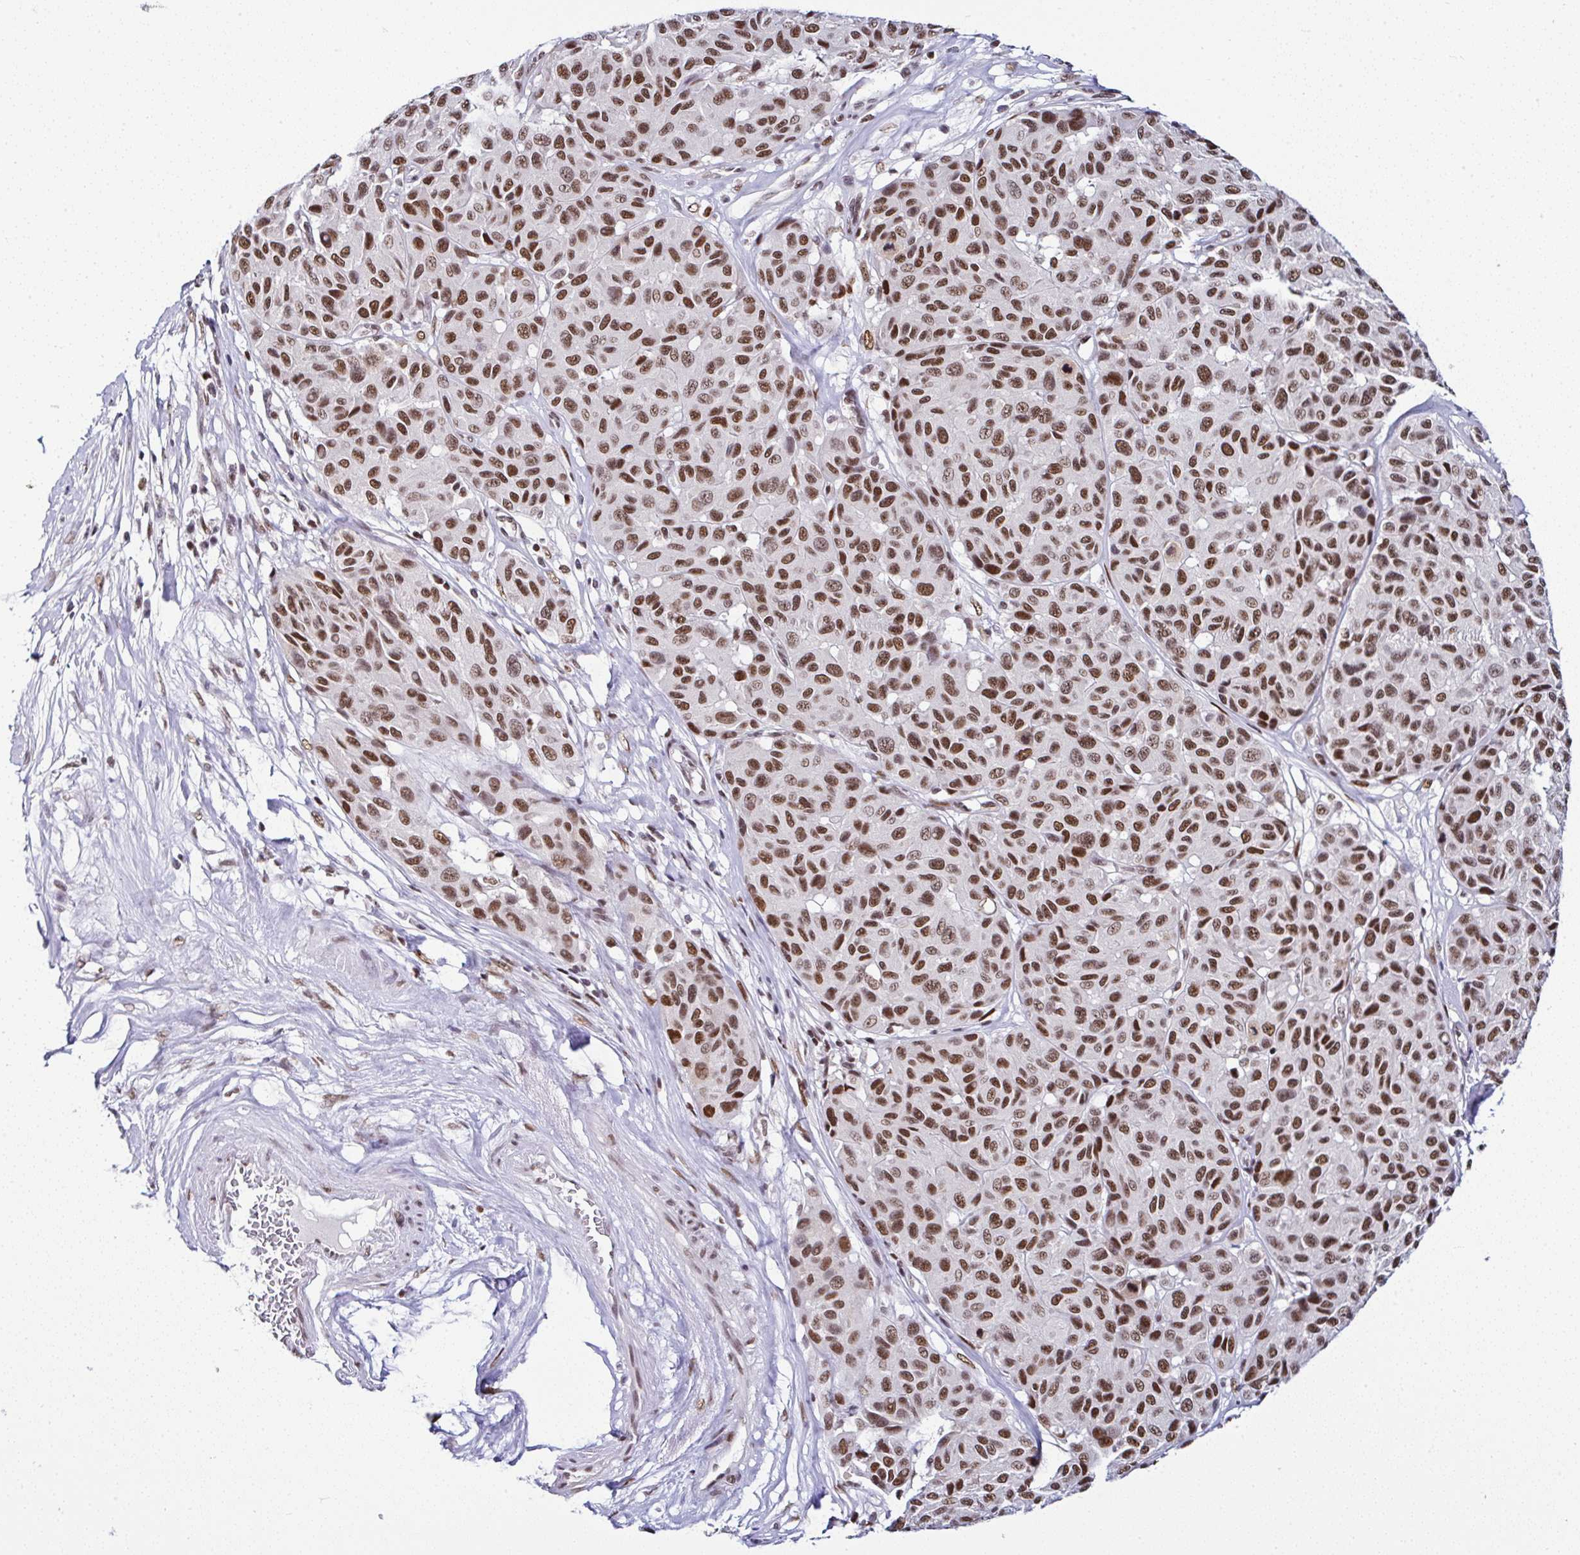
{"staining": {"intensity": "strong", "quantity": ">75%", "location": "nuclear"}, "tissue": "melanoma", "cell_type": "Tumor cells", "image_type": "cancer", "snomed": [{"axis": "morphology", "description": "Malignant melanoma, NOS"}, {"axis": "topography", "description": "Skin"}], "caption": "Immunohistochemistry (DAB (3,3'-diaminobenzidine)) staining of melanoma exhibits strong nuclear protein staining in about >75% of tumor cells.", "gene": "DR1", "patient": {"sex": "female", "age": 66}}